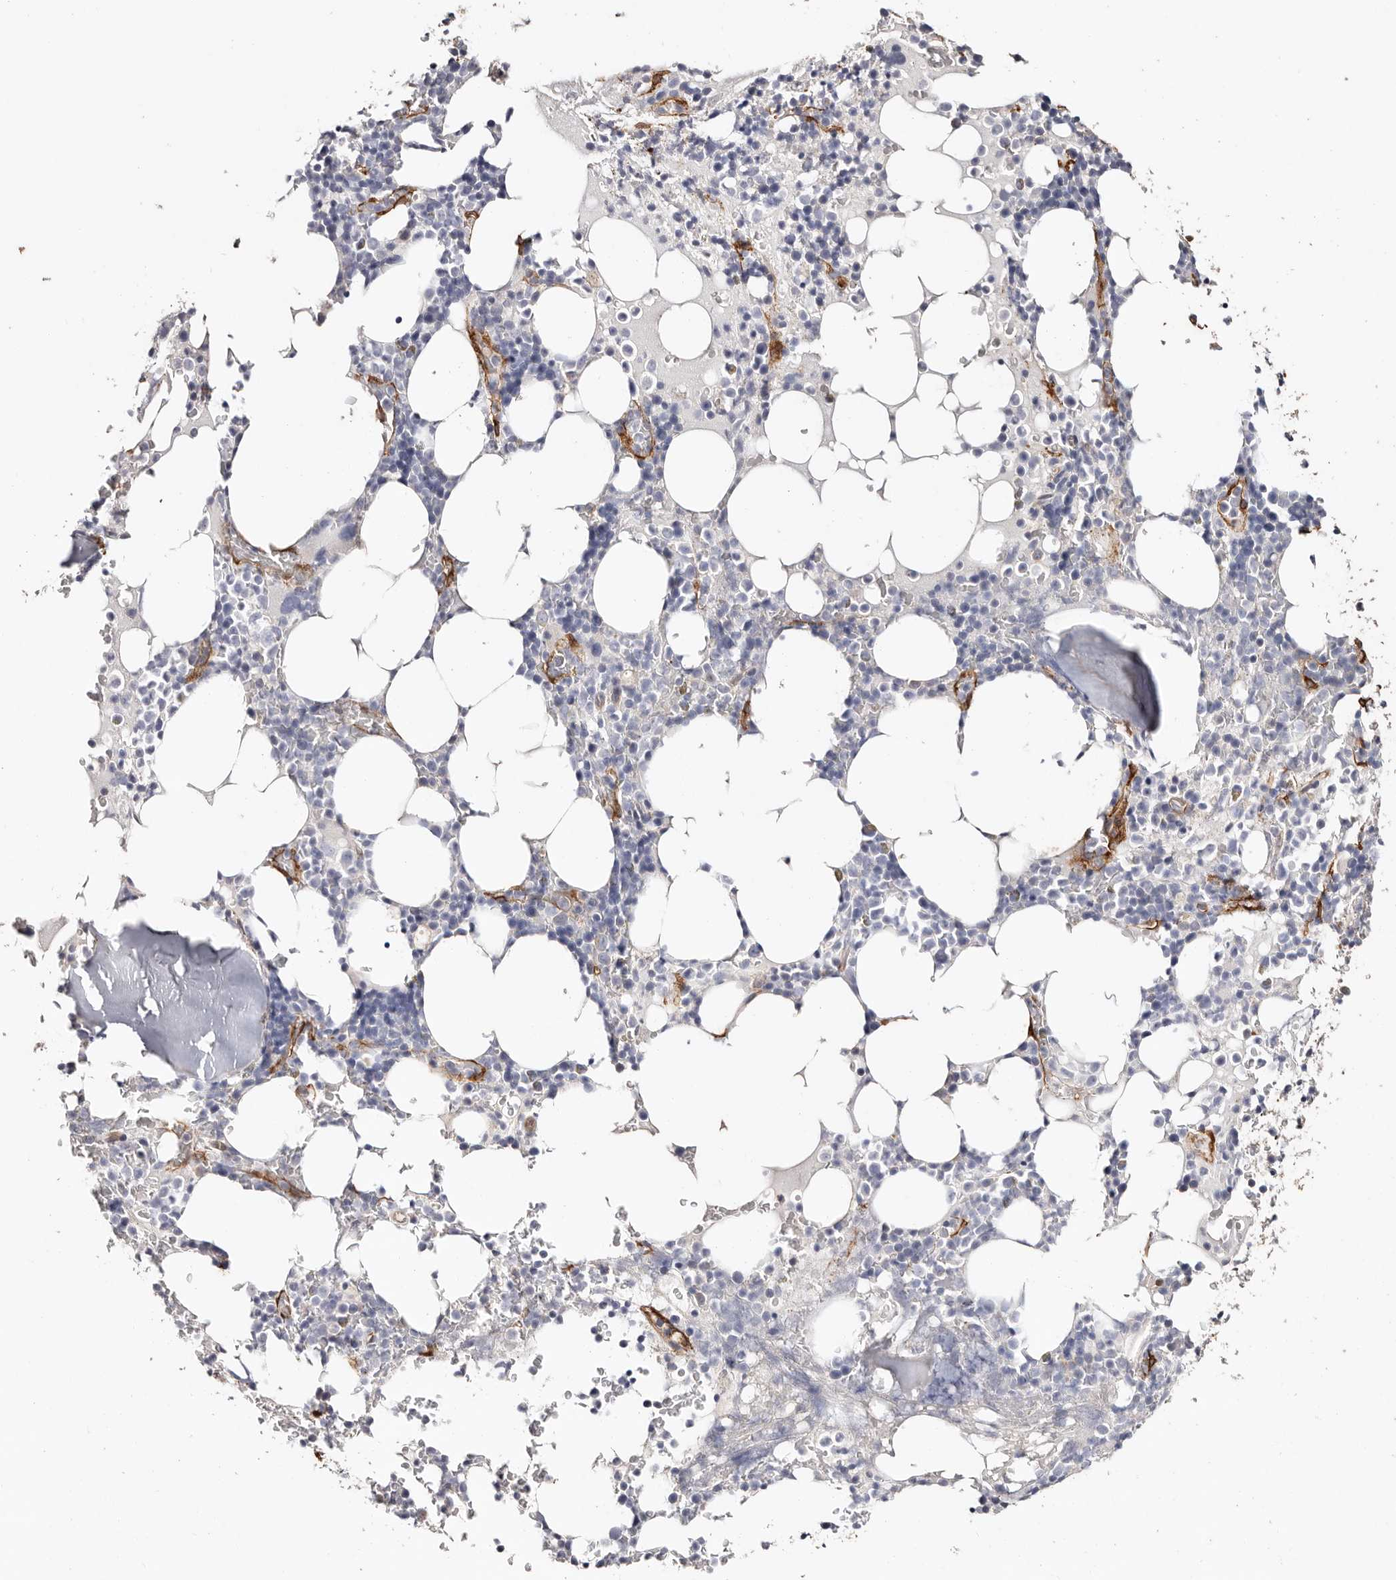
{"staining": {"intensity": "negative", "quantity": "none", "location": "none"}, "tissue": "bone marrow", "cell_type": "Hematopoietic cells", "image_type": "normal", "snomed": [{"axis": "morphology", "description": "Normal tissue, NOS"}, {"axis": "topography", "description": "Bone marrow"}], "caption": "Bone marrow stained for a protein using immunohistochemistry exhibits no staining hematopoietic cells.", "gene": "TGM2", "patient": {"sex": "male", "age": 58}}